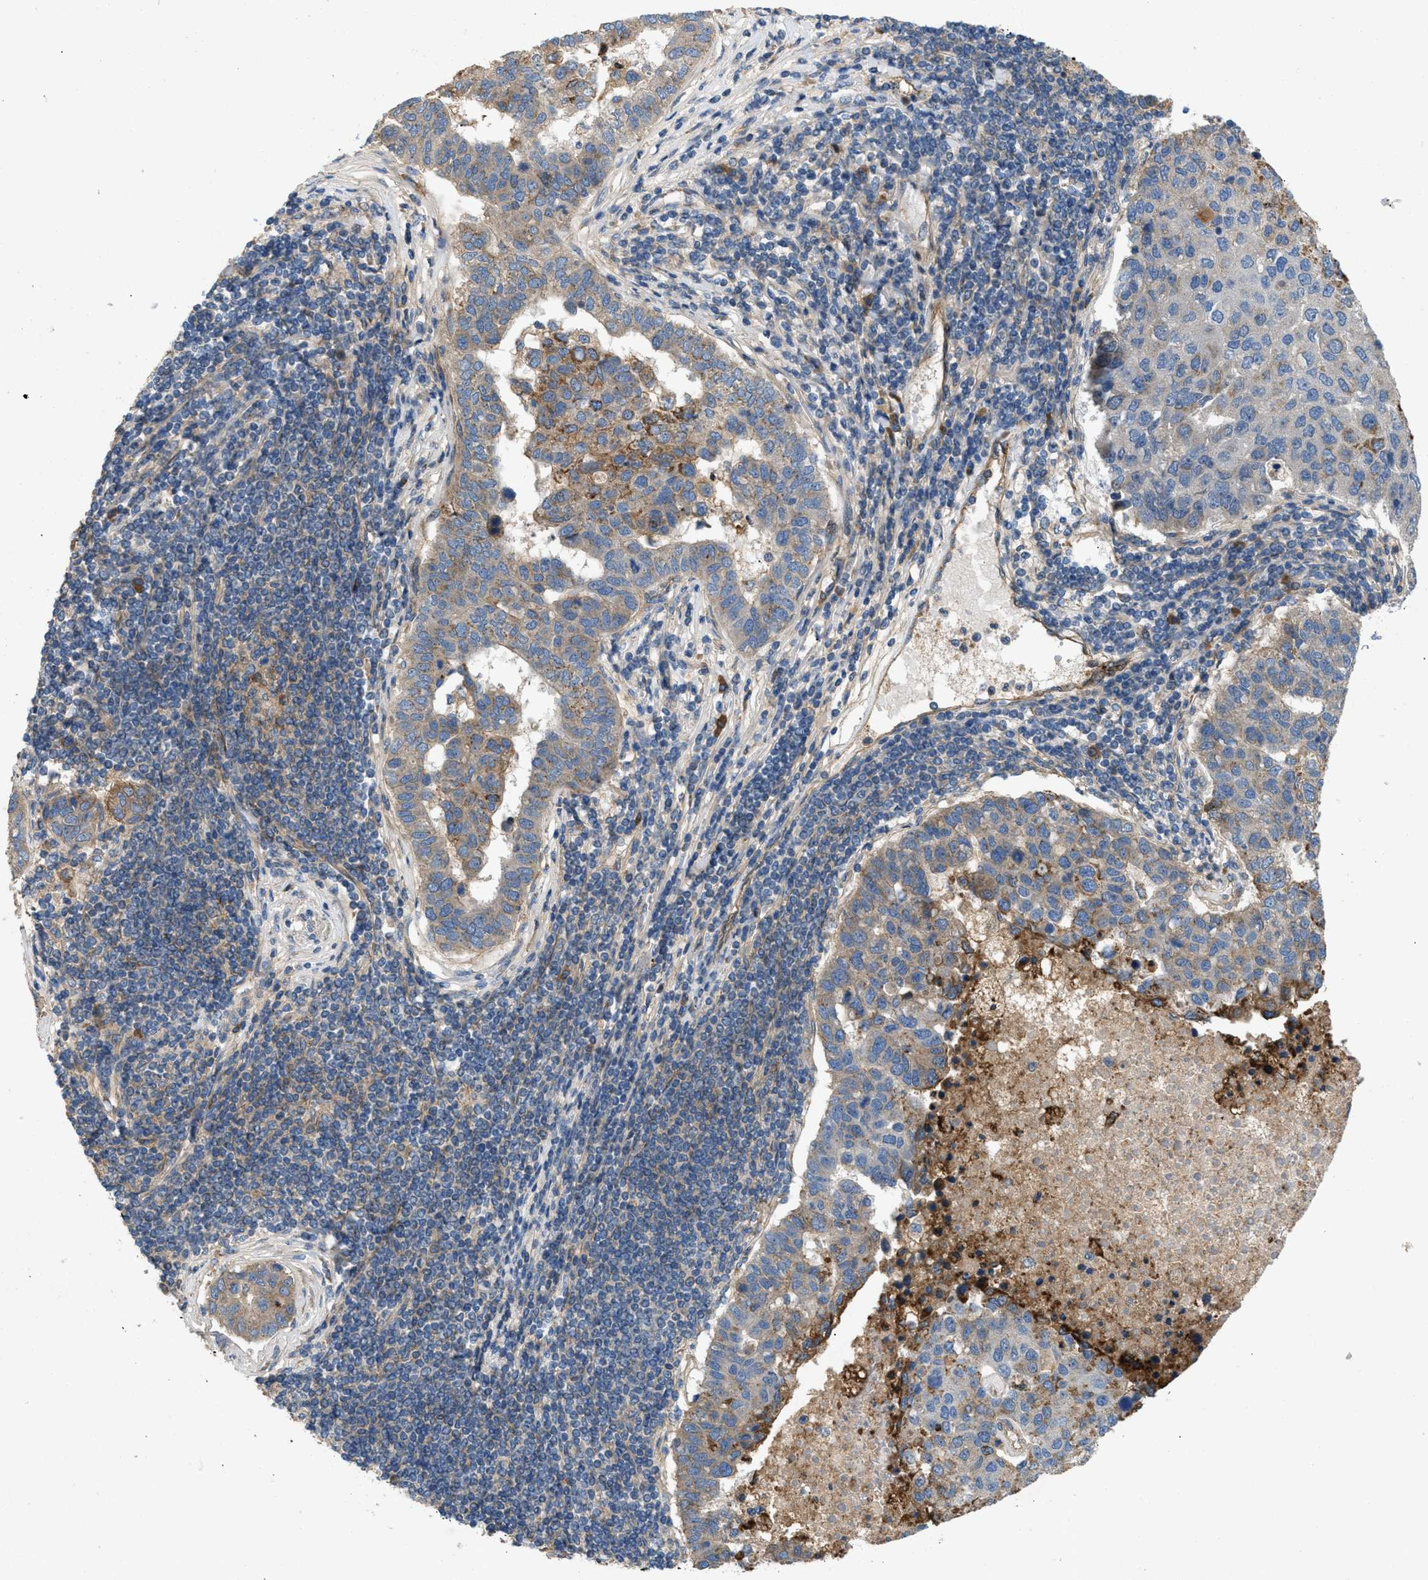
{"staining": {"intensity": "weak", "quantity": "25%-75%", "location": "cytoplasmic/membranous"}, "tissue": "pancreatic cancer", "cell_type": "Tumor cells", "image_type": "cancer", "snomed": [{"axis": "morphology", "description": "Adenocarcinoma, NOS"}, {"axis": "topography", "description": "Pancreas"}], "caption": "Human adenocarcinoma (pancreatic) stained for a protein (brown) demonstrates weak cytoplasmic/membranous positive expression in approximately 25%-75% of tumor cells.", "gene": "LYSMD3", "patient": {"sex": "female", "age": 61}}